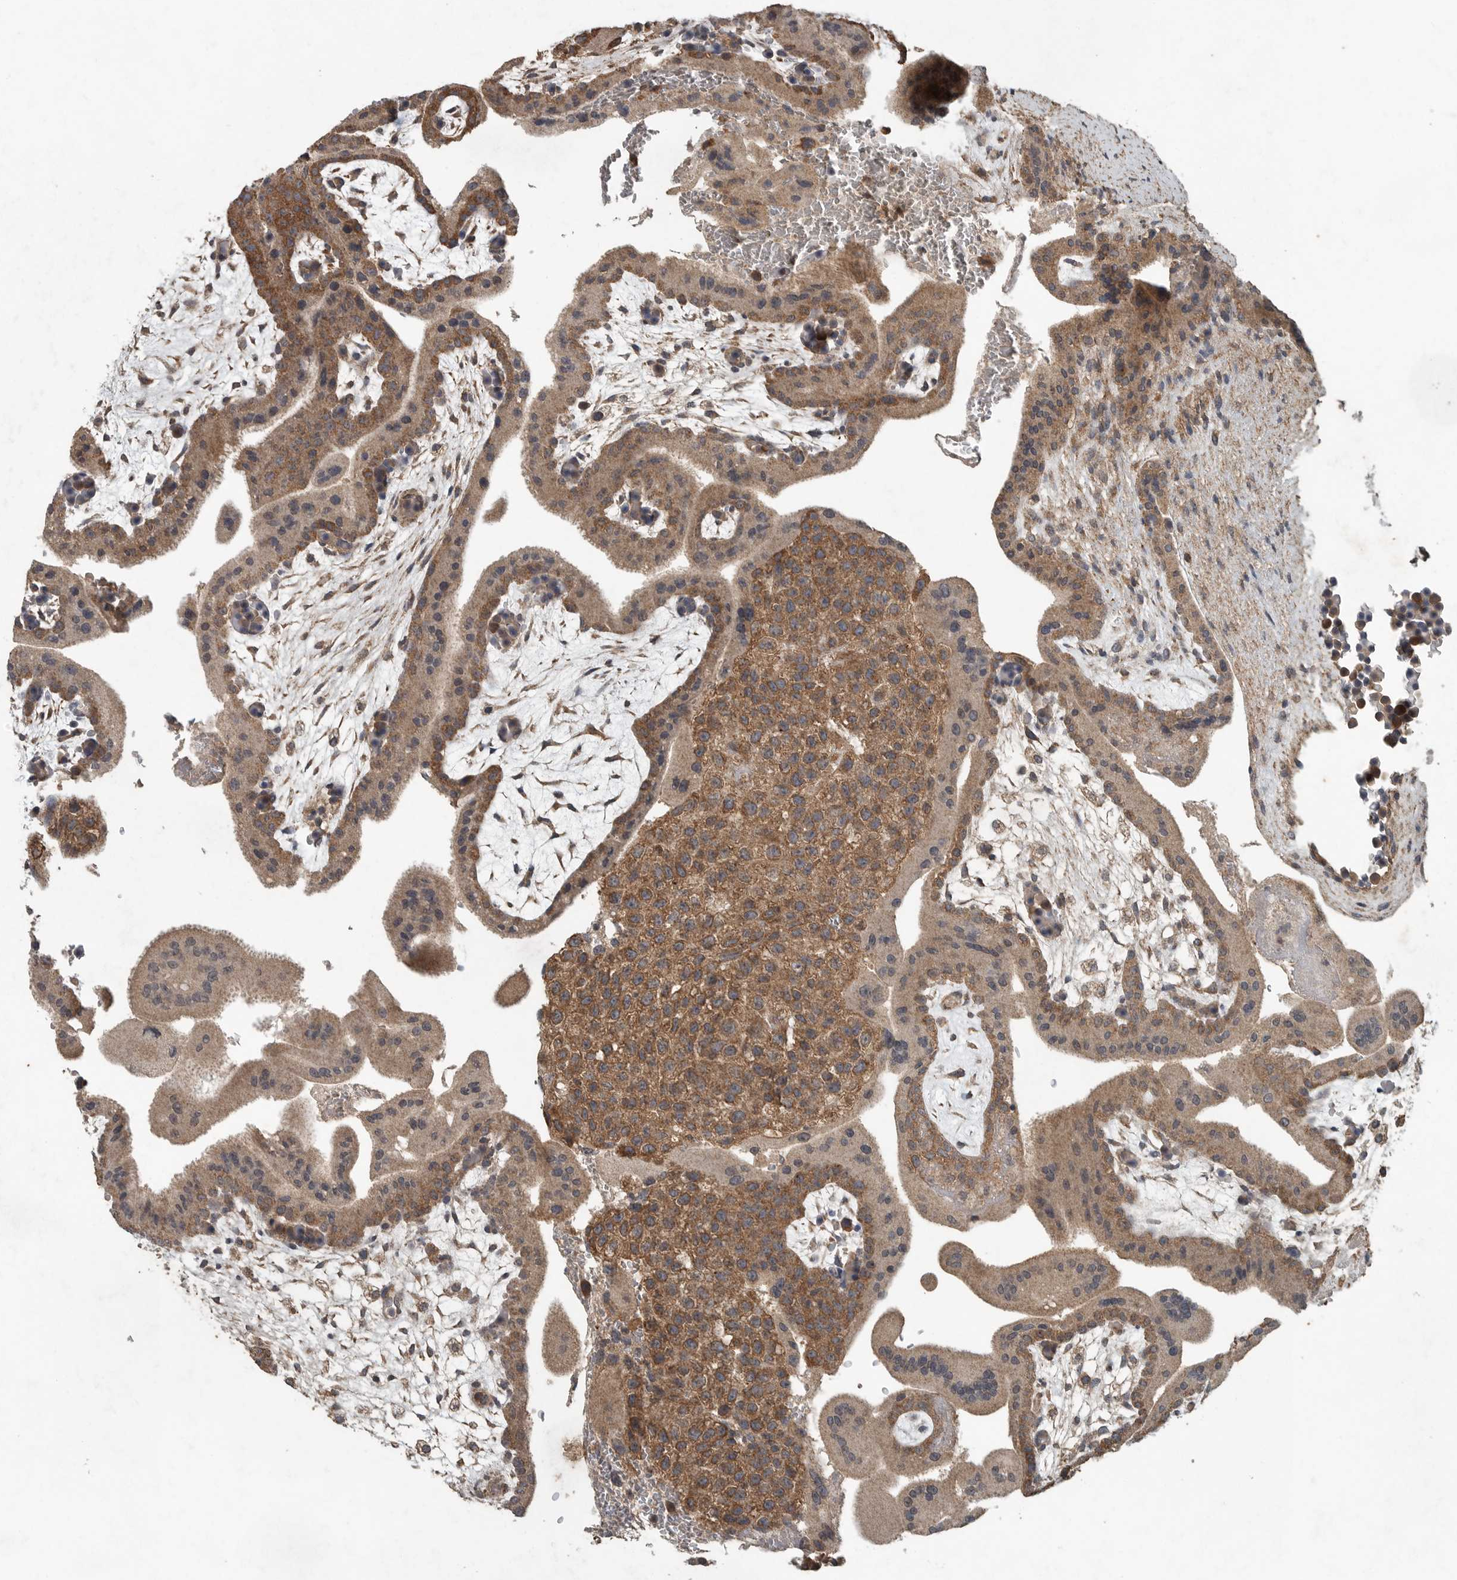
{"staining": {"intensity": "moderate", "quantity": ">75%", "location": "cytoplasmic/membranous"}, "tissue": "placenta", "cell_type": "Decidual cells", "image_type": "normal", "snomed": [{"axis": "morphology", "description": "Normal tissue, NOS"}, {"axis": "topography", "description": "Placenta"}], "caption": "Immunohistochemistry (IHC) of benign placenta shows medium levels of moderate cytoplasmic/membranous staining in about >75% of decidual cells. (DAB (3,3'-diaminobenzidine) = brown stain, brightfield microscopy at high magnification).", "gene": "IL6ST", "patient": {"sex": "female", "age": 35}}